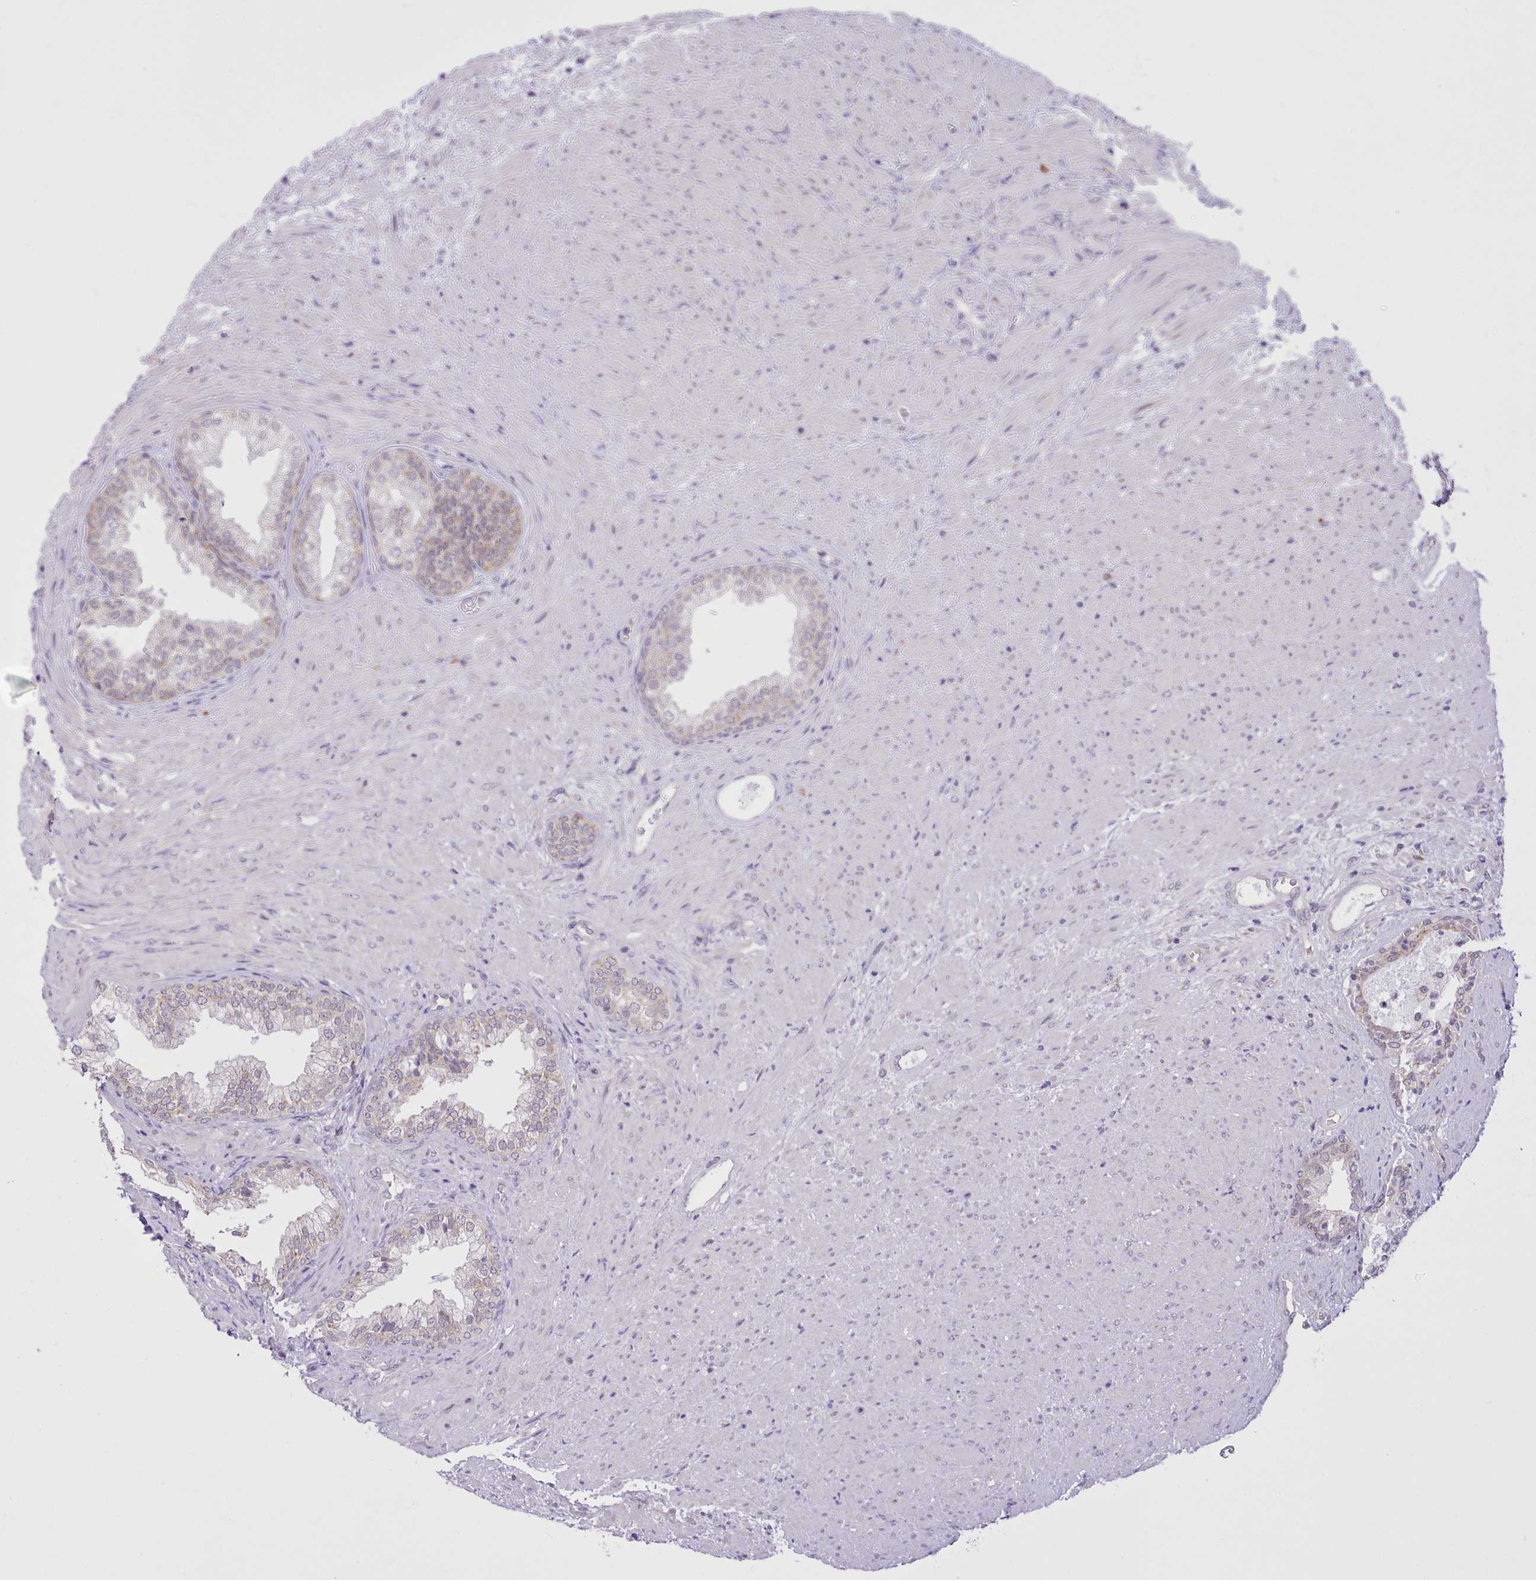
{"staining": {"intensity": "weak", "quantity": "25%-75%", "location": "cytoplasmic/membranous"}, "tissue": "prostate", "cell_type": "Glandular cells", "image_type": "normal", "snomed": [{"axis": "morphology", "description": "Normal tissue, NOS"}, {"axis": "topography", "description": "Prostate"}], "caption": "Protein staining of unremarkable prostate exhibits weak cytoplasmic/membranous expression in about 25%-75% of glandular cells. (IHC, brightfield microscopy, high magnification).", "gene": "SEC61B", "patient": {"sex": "male", "age": 76}}